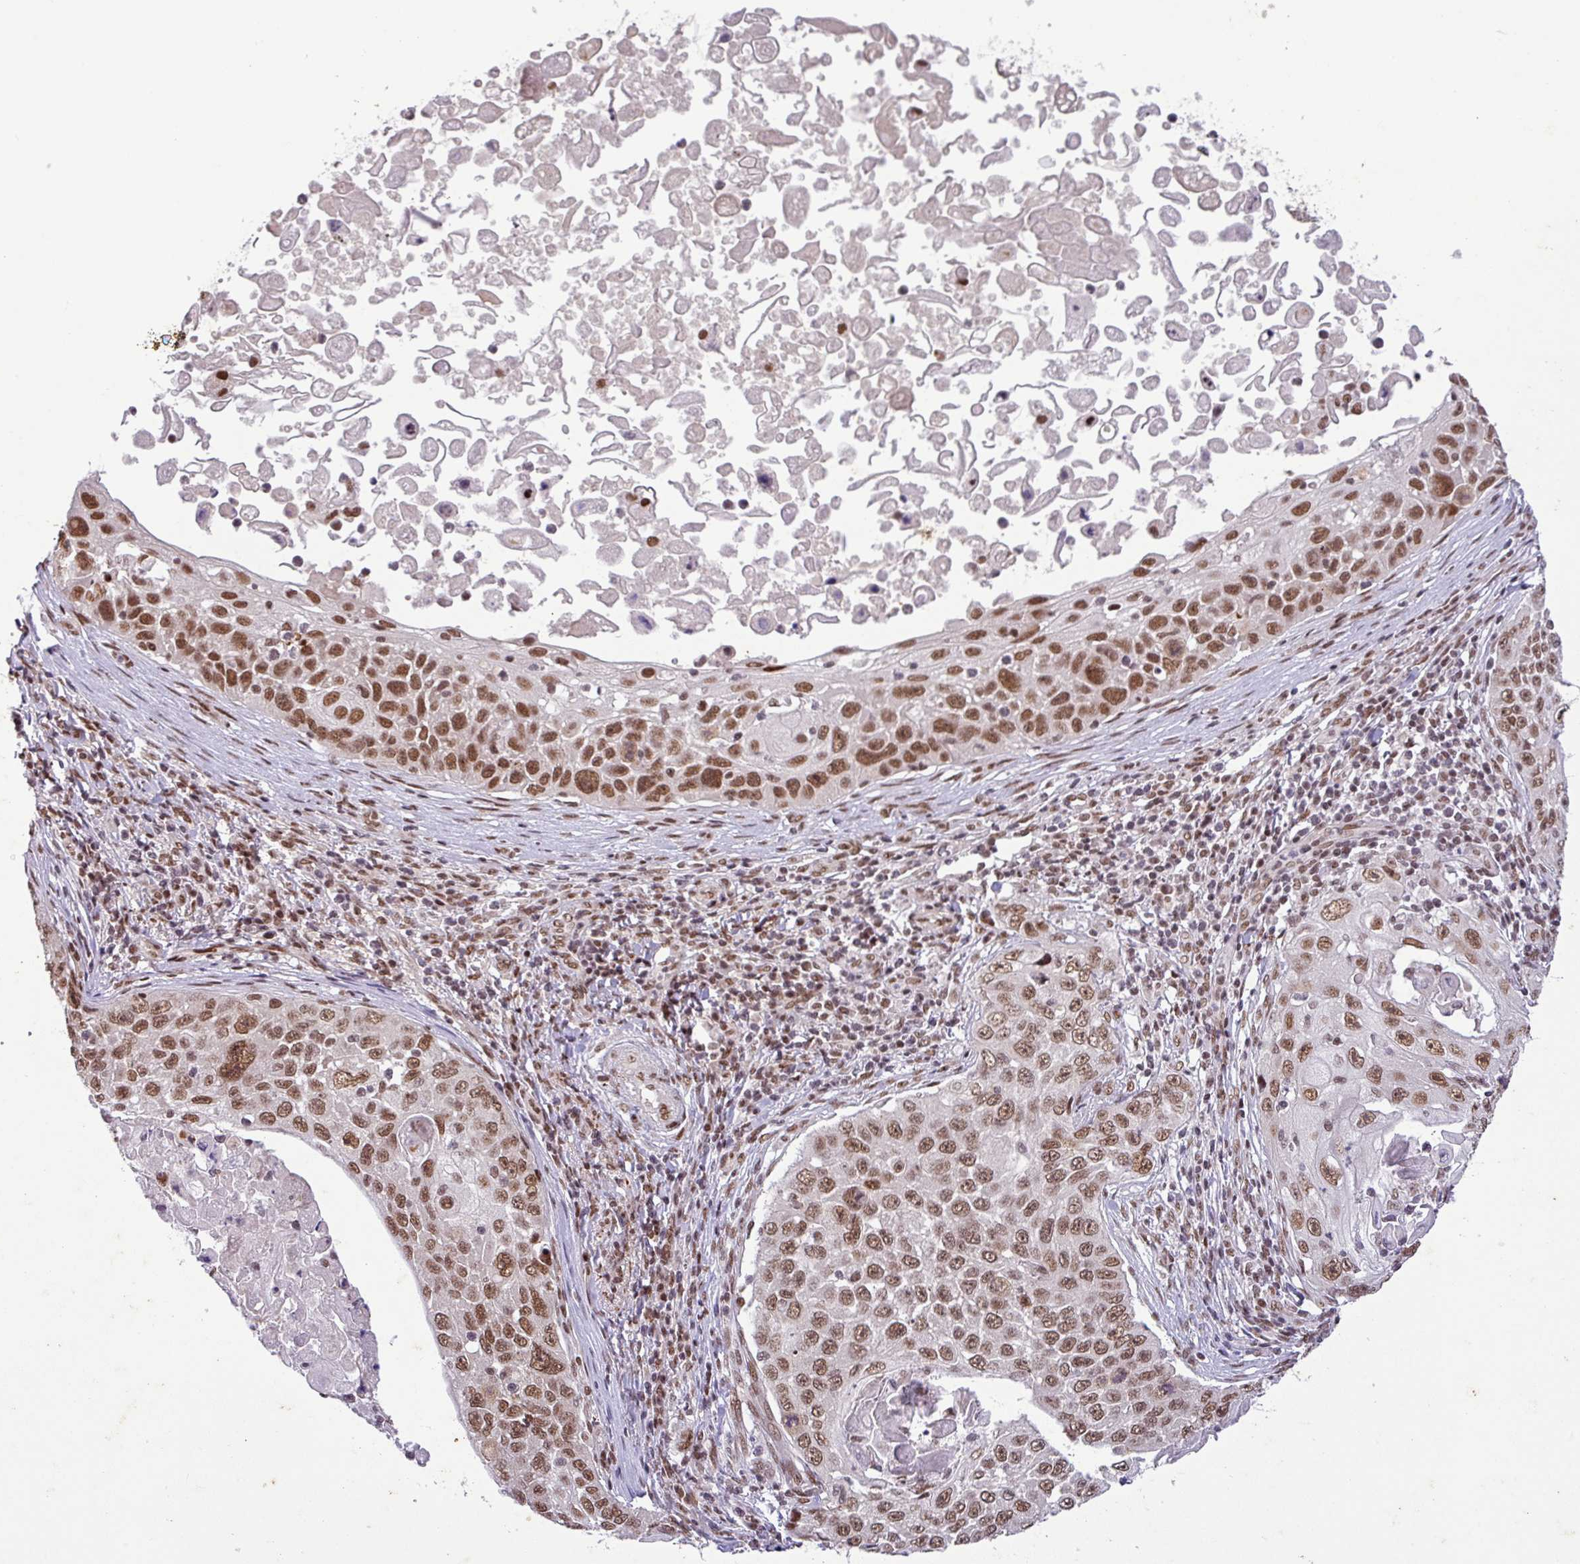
{"staining": {"intensity": "strong", "quantity": ">75%", "location": "nuclear"}, "tissue": "skin cancer", "cell_type": "Tumor cells", "image_type": "cancer", "snomed": [{"axis": "morphology", "description": "Squamous cell carcinoma, NOS"}, {"axis": "topography", "description": "Skin"}], "caption": "Skin cancer (squamous cell carcinoma) stained for a protein (brown) demonstrates strong nuclear positive positivity in about >75% of tumor cells.", "gene": "SRSF2", "patient": {"sex": "male", "age": 24}}